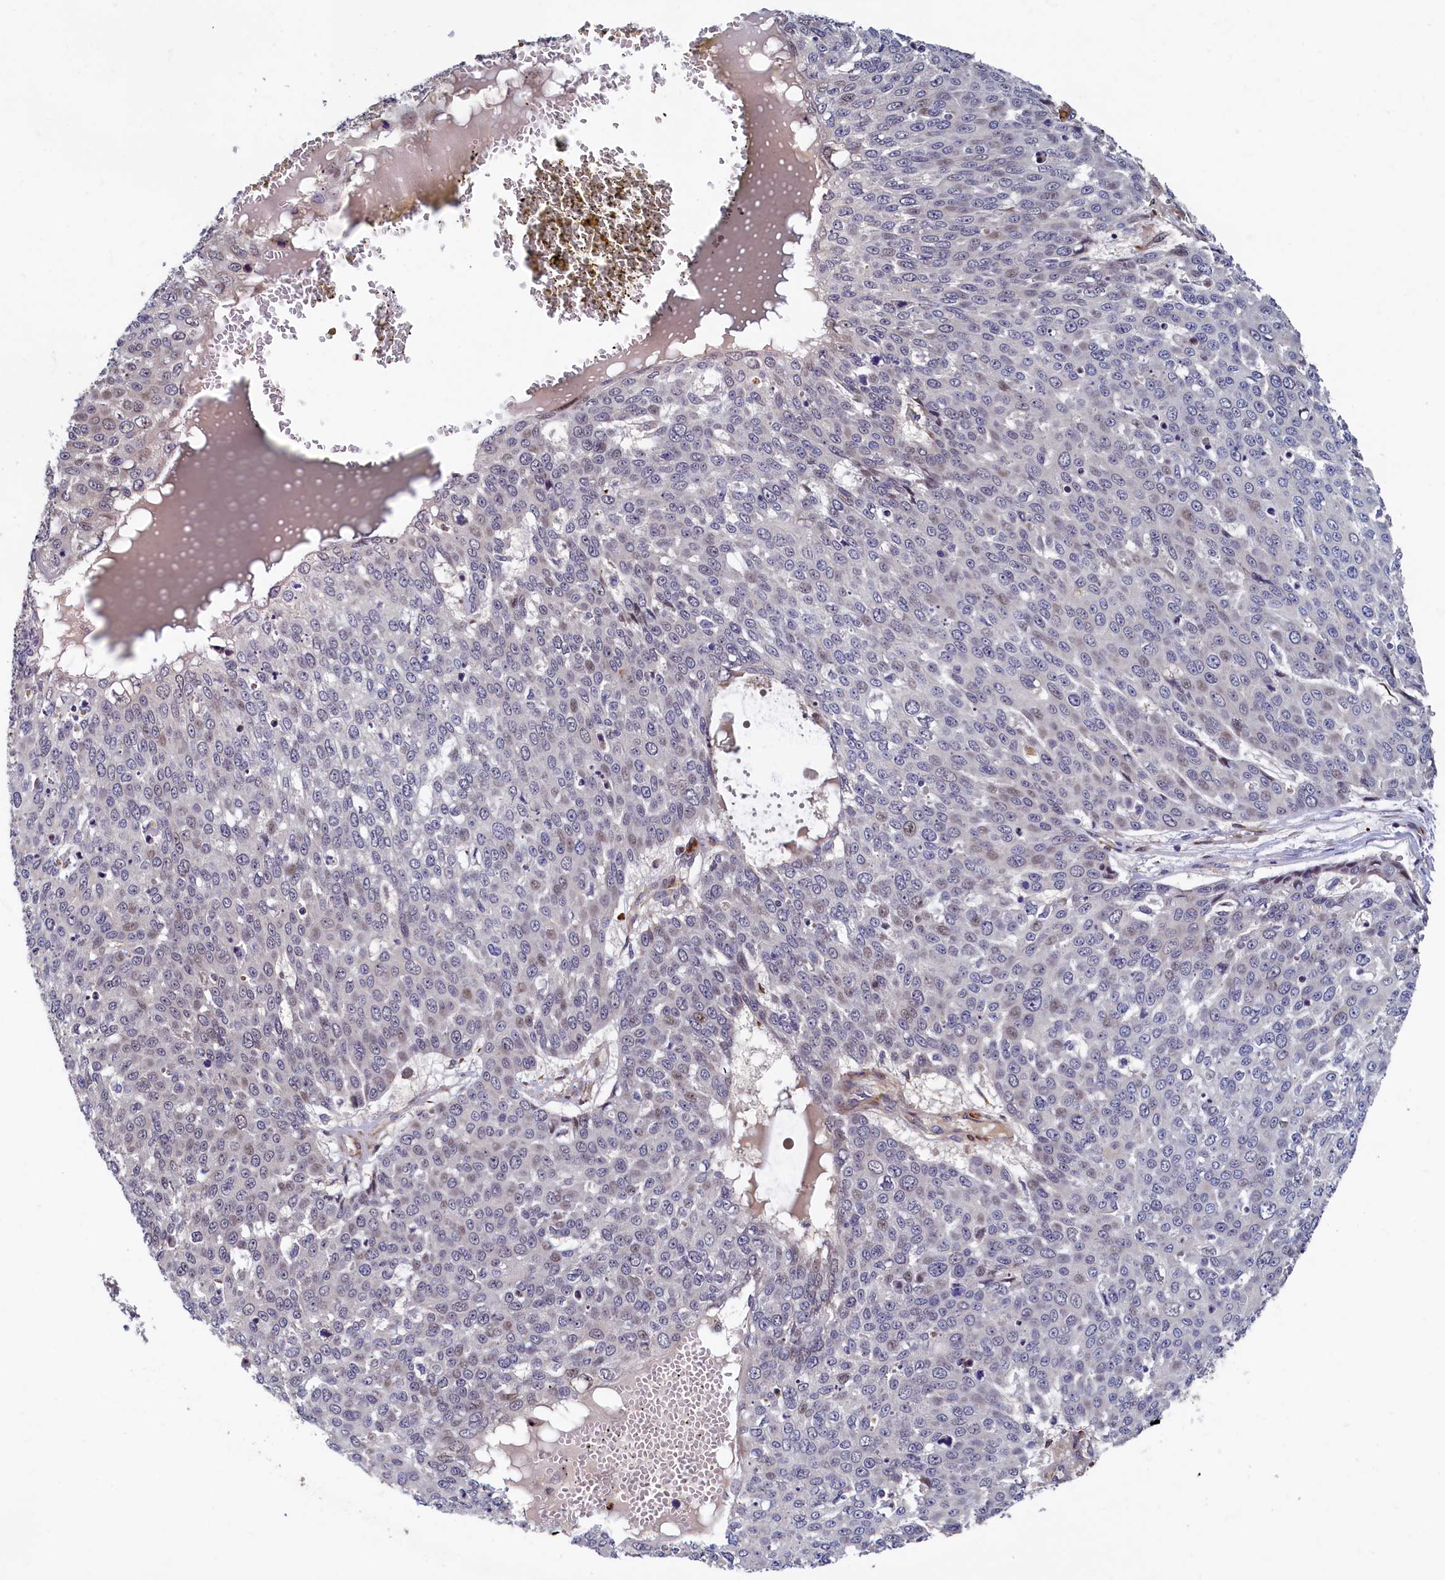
{"staining": {"intensity": "weak", "quantity": "<25%", "location": "nuclear"}, "tissue": "skin cancer", "cell_type": "Tumor cells", "image_type": "cancer", "snomed": [{"axis": "morphology", "description": "Squamous cell carcinoma, NOS"}, {"axis": "topography", "description": "Skin"}], "caption": "DAB immunohistochemical staining of human skin cancer (squamous cell carcinoma) displays no significant expression in tumor cells. (Immunohistochemistry (ihc), brightfield microscopy, high magnification).", "gene": "SLC16A14", "patient": {"sex": "male", "age": 71}}